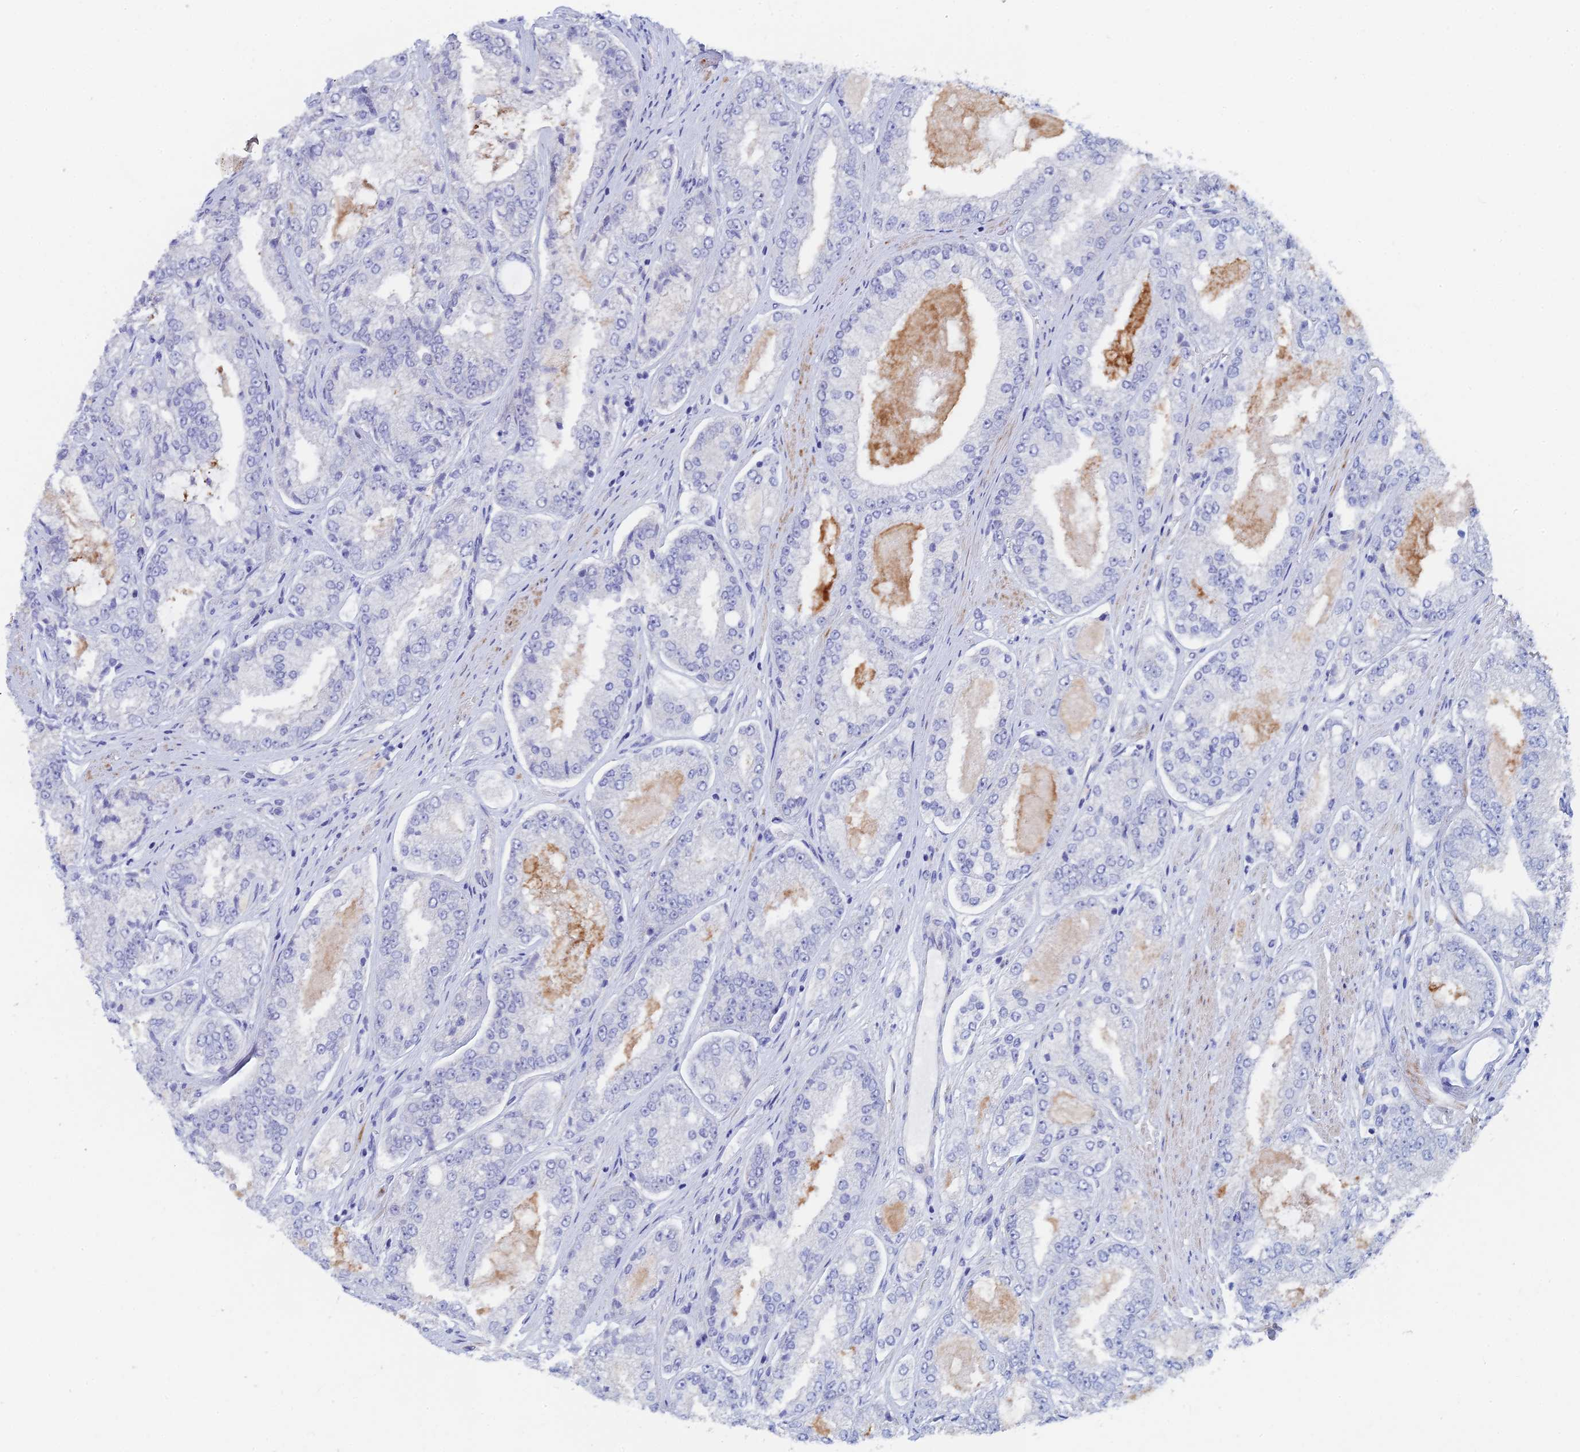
{"staining": {"intensity": "negative", "quantity": "none", "location": "none"}, "tissue": "prostate cancer", "cell_type": "Tumor cells", "image_type": "cancer", "snomed": [{"axis": "morphology", "description": "Adenocarcinoma, High grade"}, {"axis": "topography", "description": "Prostate"}], "caption": "Tumor cells are negative for brown protein staining in adenocarcinoma (high-grade) (prostate). (DAB IHC, high magnification).", "gene": "DRGX", "patient": {"sex": "male", "age": 71}}